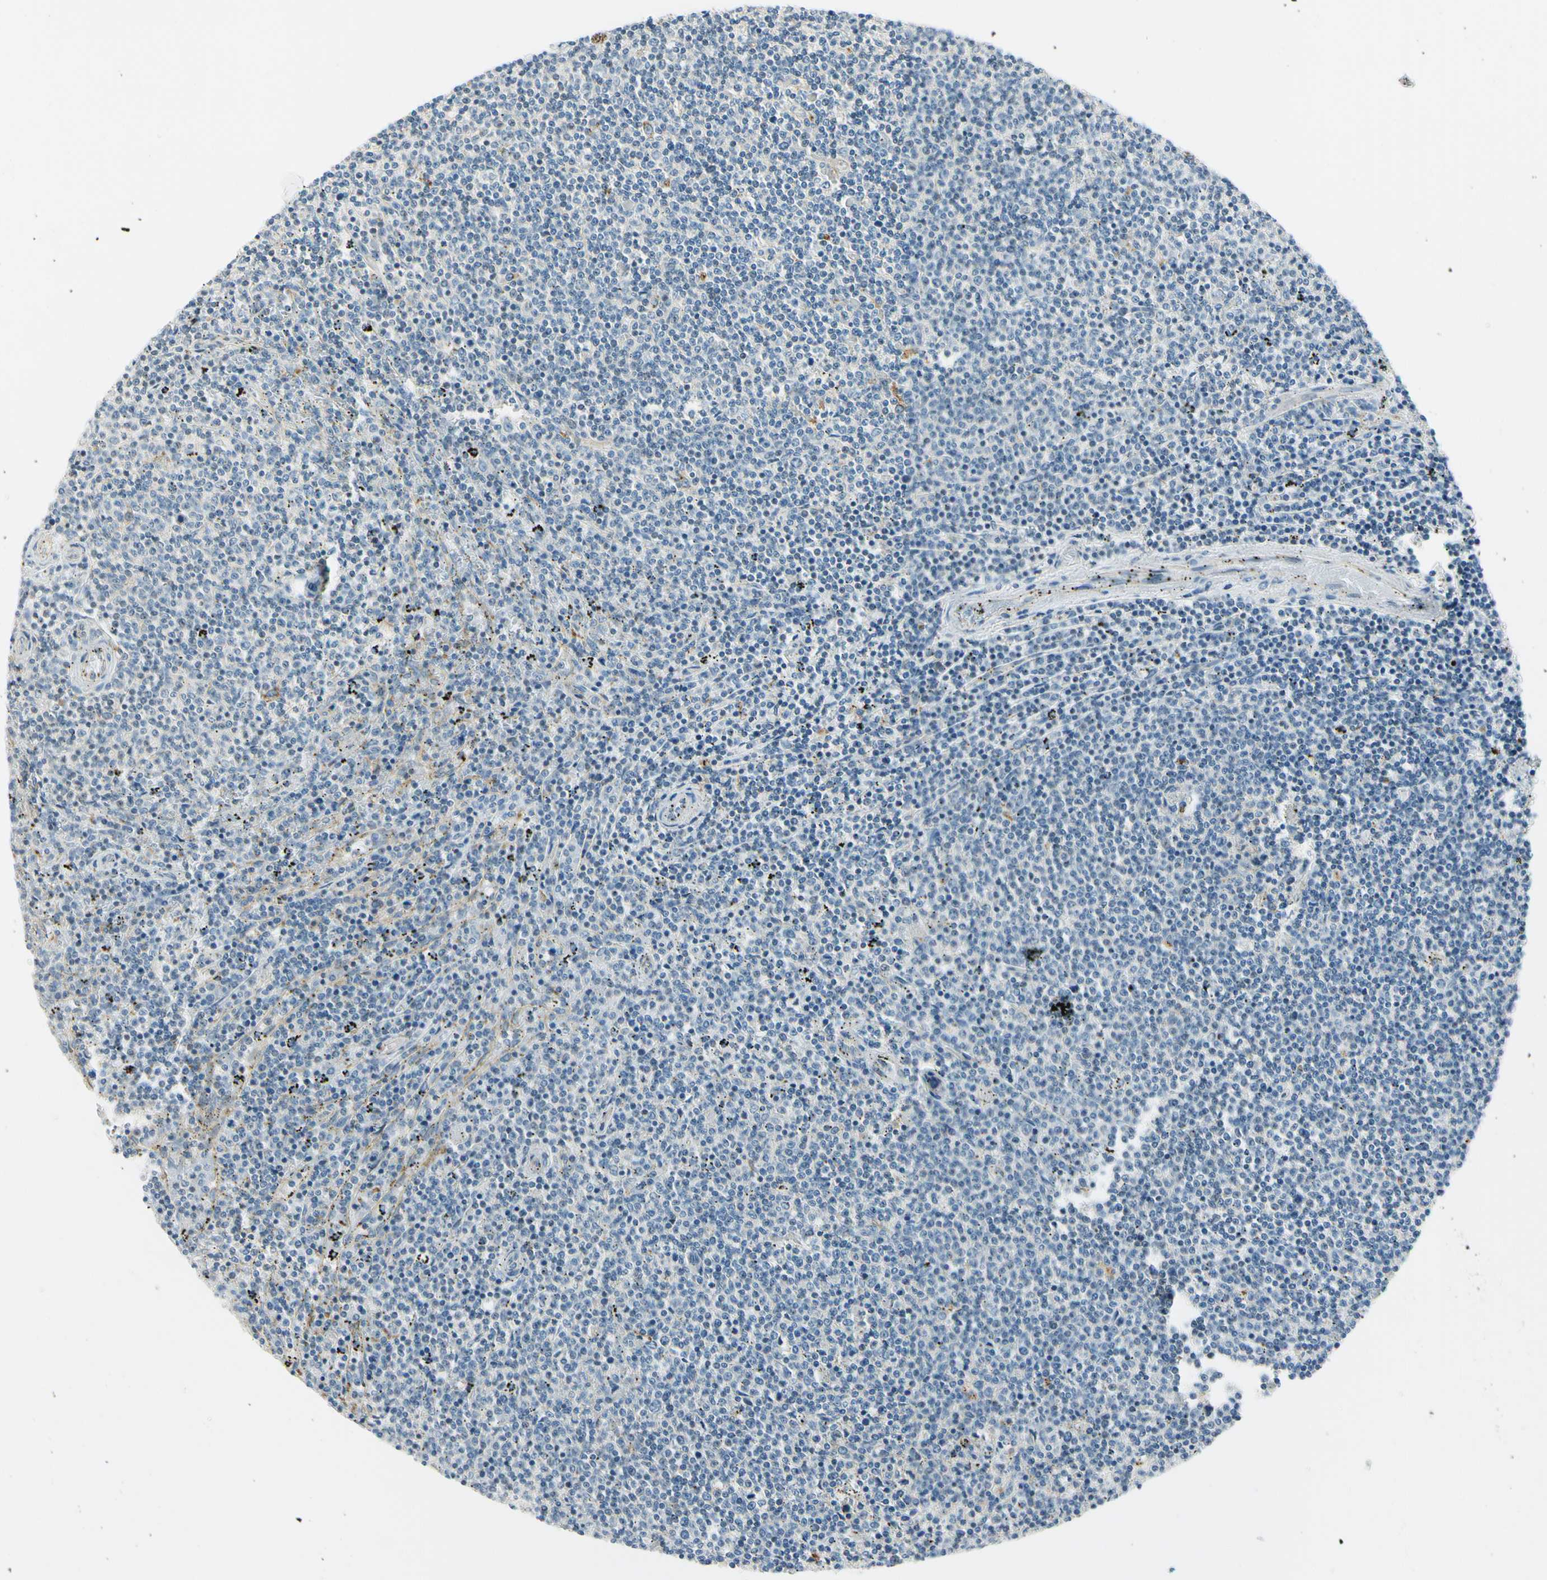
{"staining": {"intensity": "negative", "quantity": "none", "location": "none"}, "tissue": "lymphoma", "cell_type": "Tumor cells", "image_type": "cancer", "snomed": [{"axis": "morphology", "description": "Malignant lymphoma, non-Hodgkin's type, Low grade"}, {"axis": "topography", "description": "Spleen"}], "caption": "High magnification brightfield microscopy of low-grade malignant lymphoma, non-Hodgkin's type stained with DAB (3,3'-diaminobenzidine) (brown) and counterstained with hematoxylin (blue): tumor cells show no significant staining. Brightfield microscopy of IHC stained with DAB (brown) and hematoxylin (blue), captured at high magnification.", "gene": "LAMA3", "patient": {"sex": "female", "age": 50}}